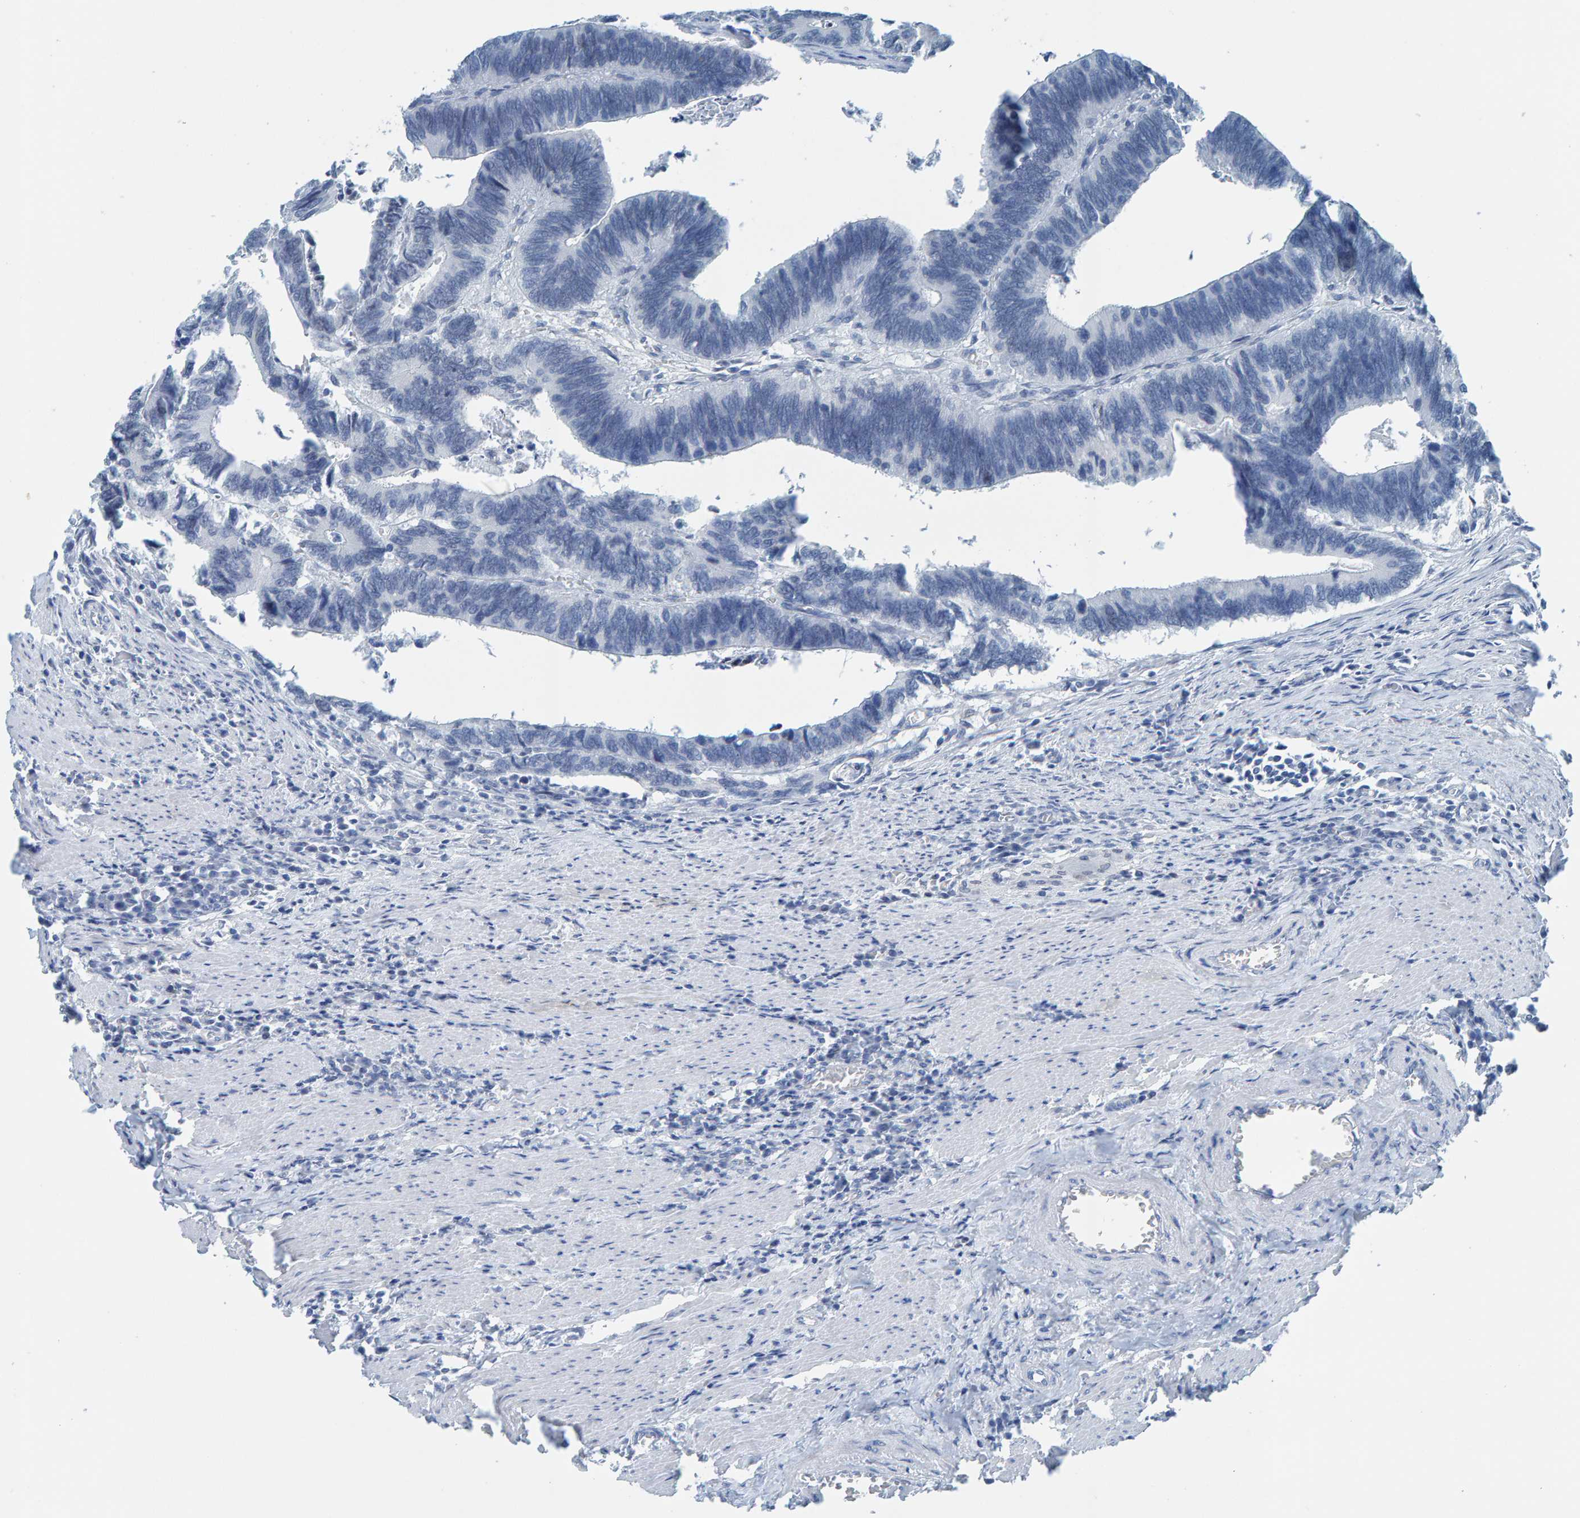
{"staining": {"intensity": "negative", "quantity": "none", "location": "none"}, "tissue": "colorectal cancer", "cell_type": "Tumor cells", "image_type": "cancer", "snomed": [{"axis": "morphology", "description": "Adenocarcinoma, NOS"}, {"axis": "topography", "description": "Colon"}], "caption": "Immunohistochemistry (IHC) photomicrograph of neoplastic tissue: human colorectal cancer (adenocarcinoma) stained with DAB (3,3'-diaminobenzidine) exhibits no significant protein expression in tumor cells.", "gene": "LMNB2", "patient": {"sex": "male", "age": 72}}